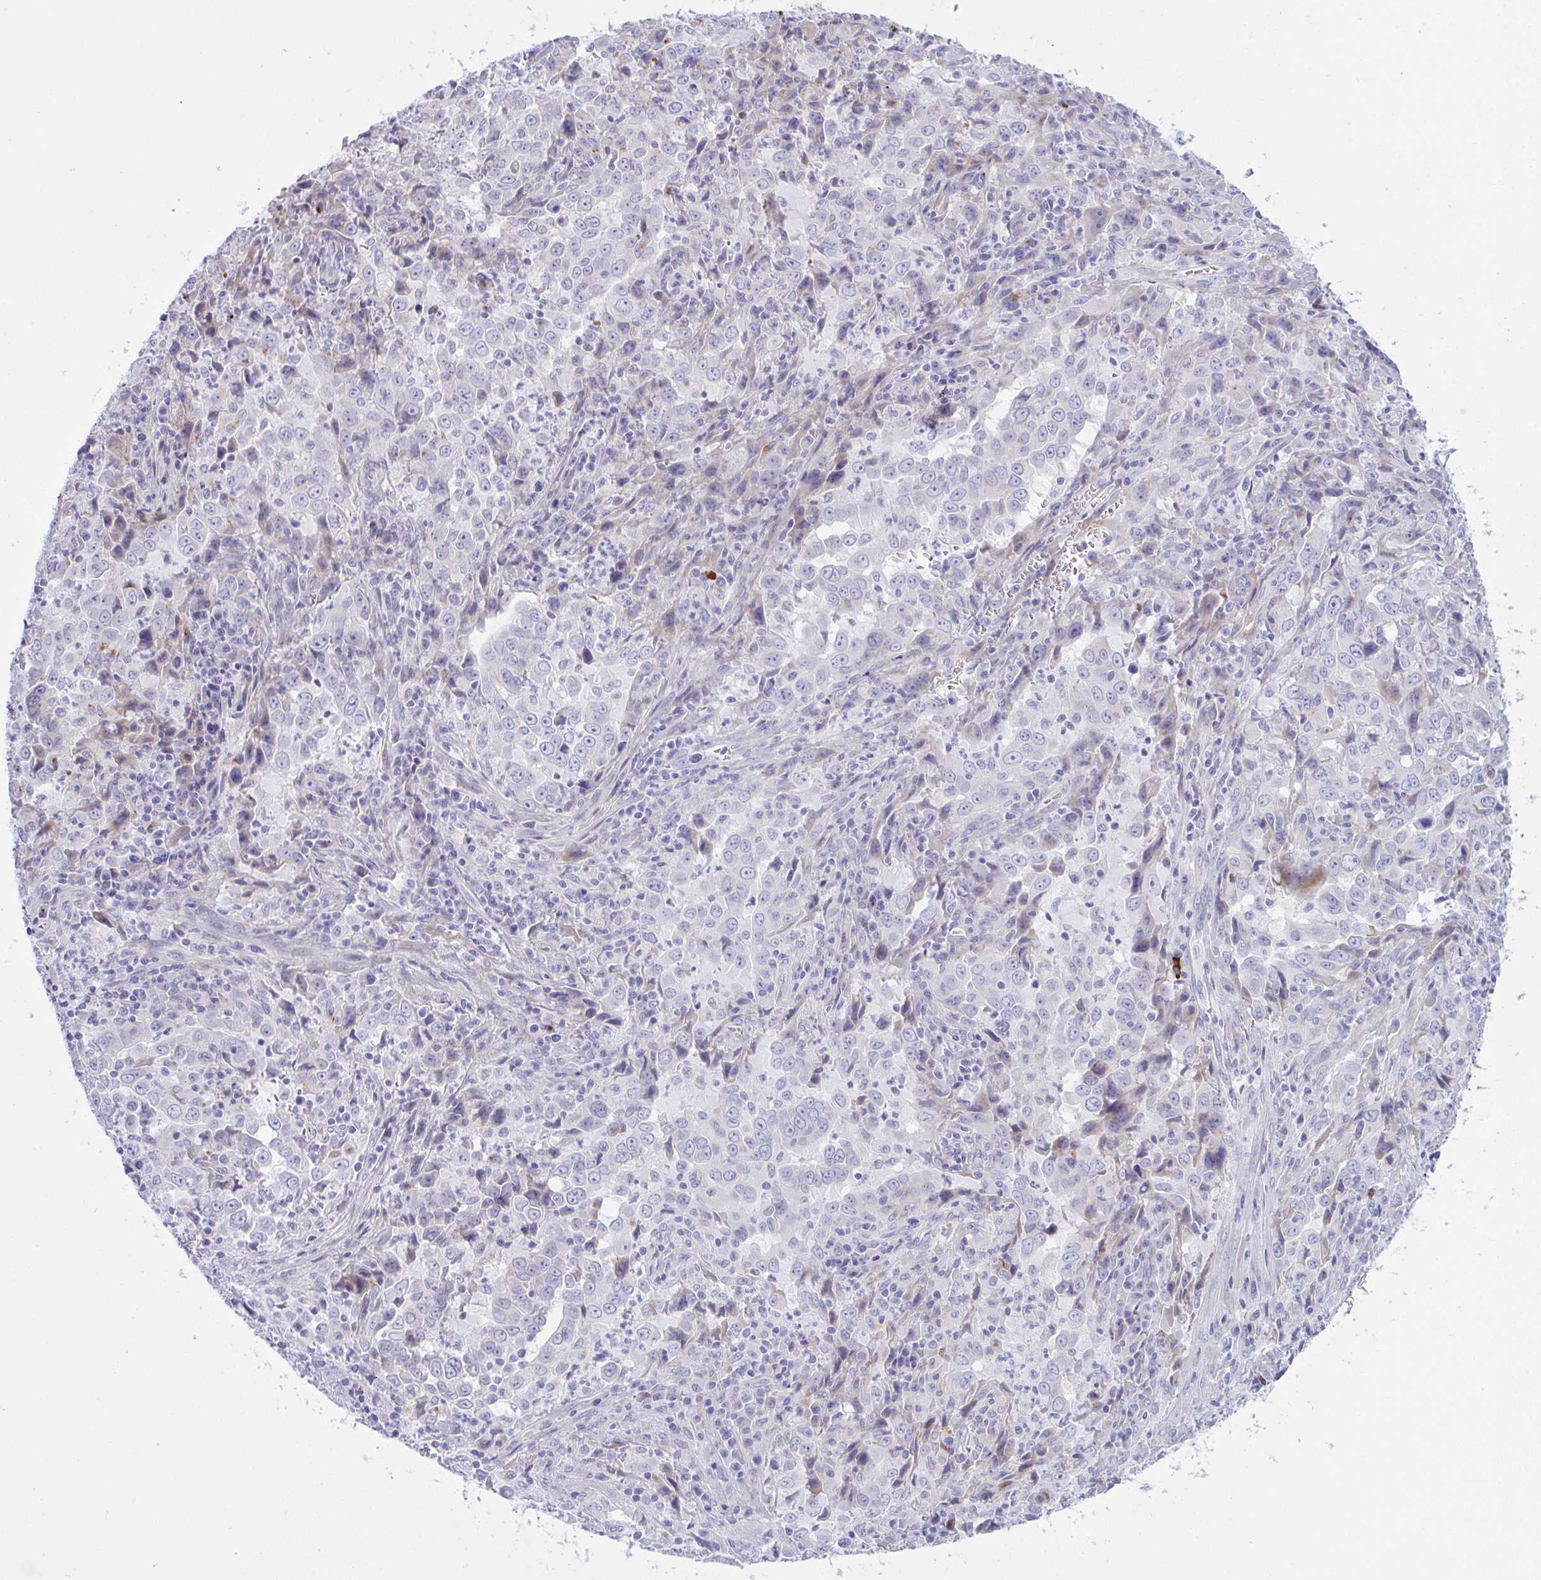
{"staining": {"intensity": "negative", "quantity": "none", "location": "none"}, "tissue": "lung cancer", "cell_type": "Tumor cells", "image_type": "cancer", "snomed": [{"axis": "morphology", "description": "Adenocarcinoma, NOS"}, {"axis": "topography", "description": "Lung"}], "caption": "Lung cancer (adenocarcinoma) stained for a protein using immunohistochemistry demonstrates no staining tumor cells.", "gene": "ZNF684", "patient": {"sex": "male", "age": 67}}